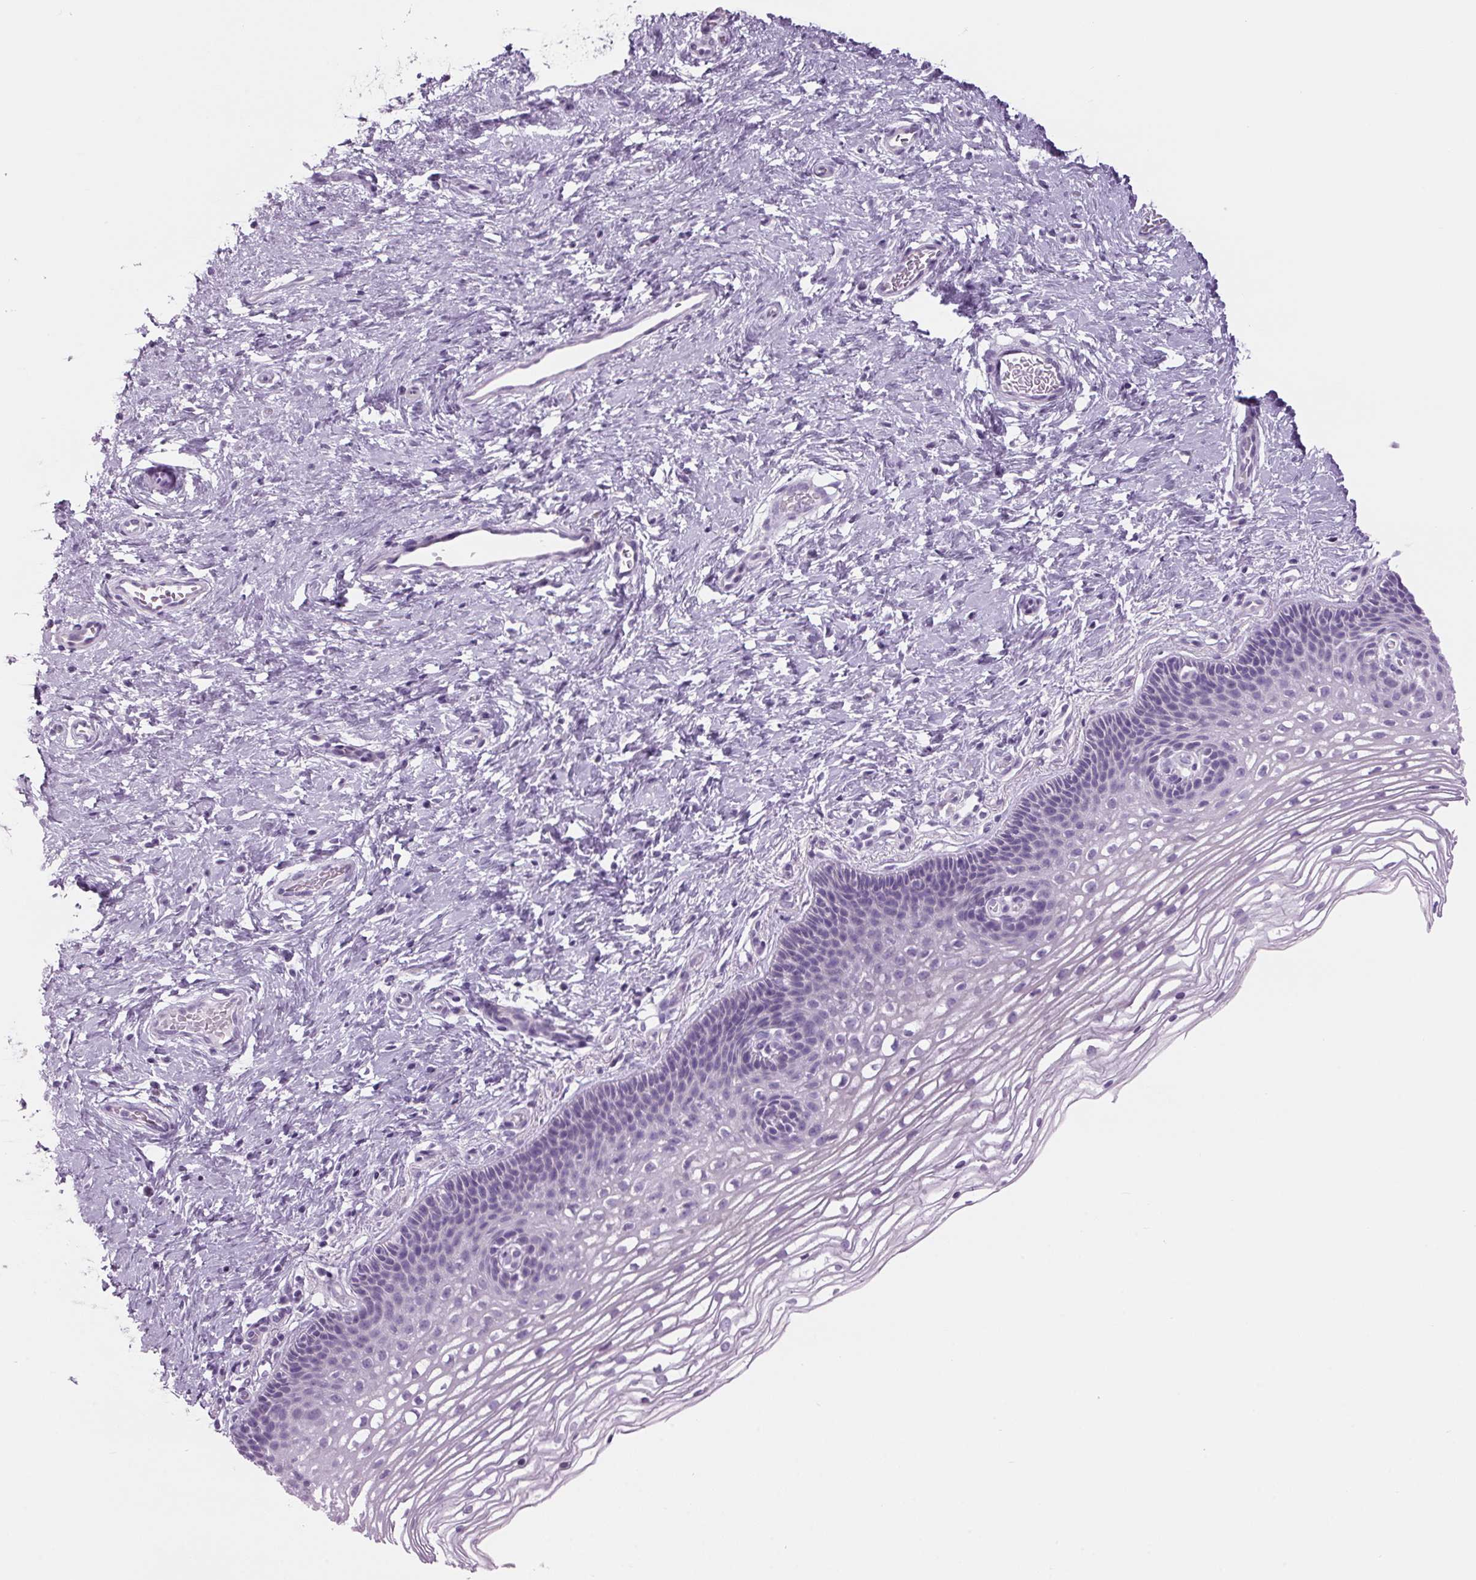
{"staining": {"intensity": "negative", "quantity": "none", "location": "none"}, "tissue": "cervix", "cell_type": "Glandular cells", "image_type": "normal", "snomed": [{"axis": "morphology", "description": "Normal tissue, NOS"}, {"axis": "topography", "description": "Cervix"}], "caption": "IHC image of benign cervix: cervix stained with DAB (3,3'-diaminobenzidine) shows no significant protein expression in glandular cells.", "gene": "PPP1R1A", "patient": {"sex": "female", "age": 34}}